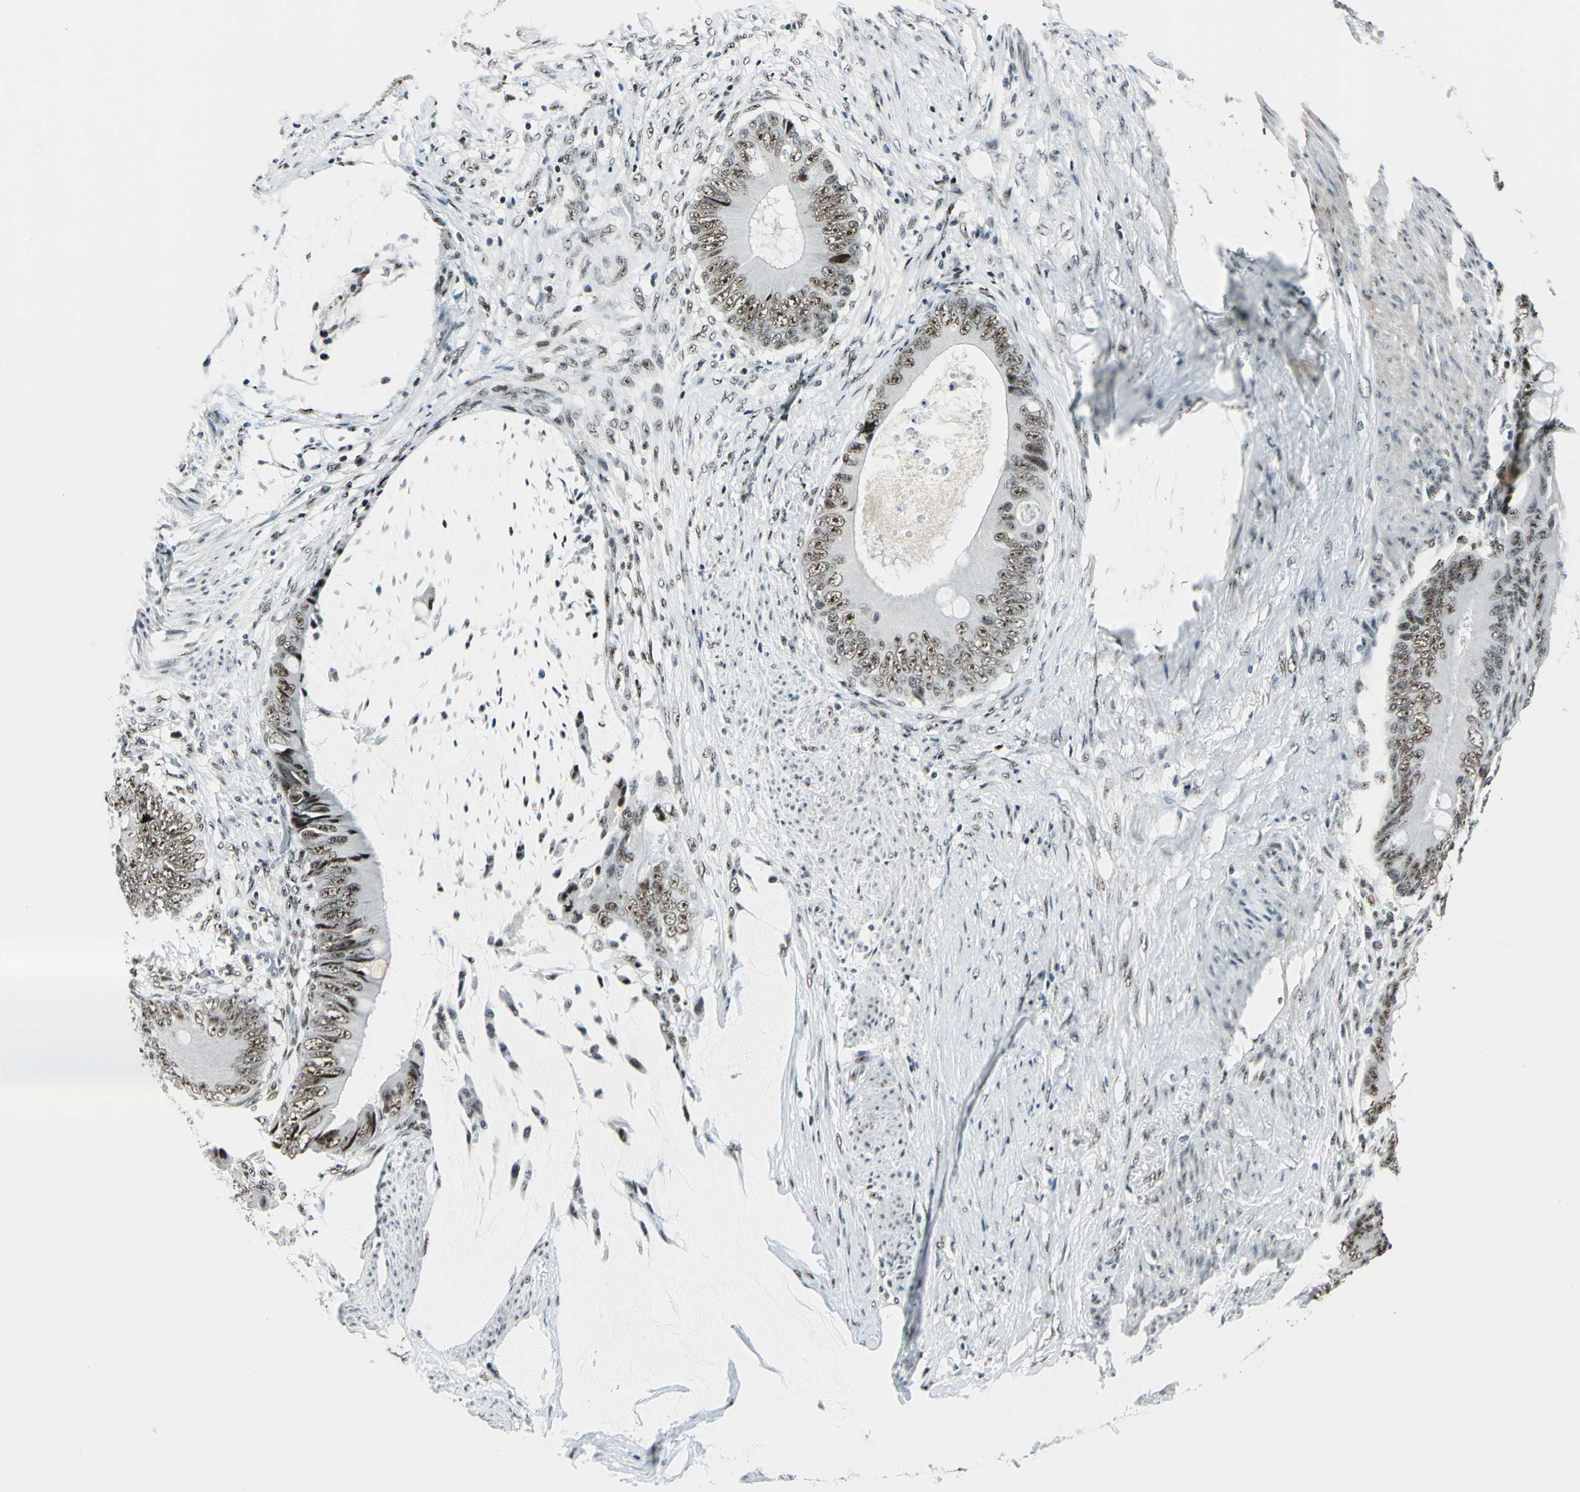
{"staining": {"intensity": "strong", "quantity": ">75%", "location": "nuclear"}, "tissue": "colorectal cancer", "cell_type": "Tumor cells", "image_type": "cancer", "snomed": [{"axis": "morphology", "description": "Normal tissue, NOS"}, {"axis": "morphology", "description": "Adenocarcinoma, NOS"}, {"axis": "topography", "description": "Rectum"}, {"axis": "topography", "description": "Peripheral nerve tissue"}], "caption": "The photomicrograph demonstrates staining of adenocarcinoma (colorectal), revealing strong nuclear protein expression (brown color) within tumor cells. (Stains: DAB in brown, nuclei in blue, Microscopy: brightfield microscopy at high magnification).", "gene": "KAT6B", "patient": {"sex": "female", "age": 77}}